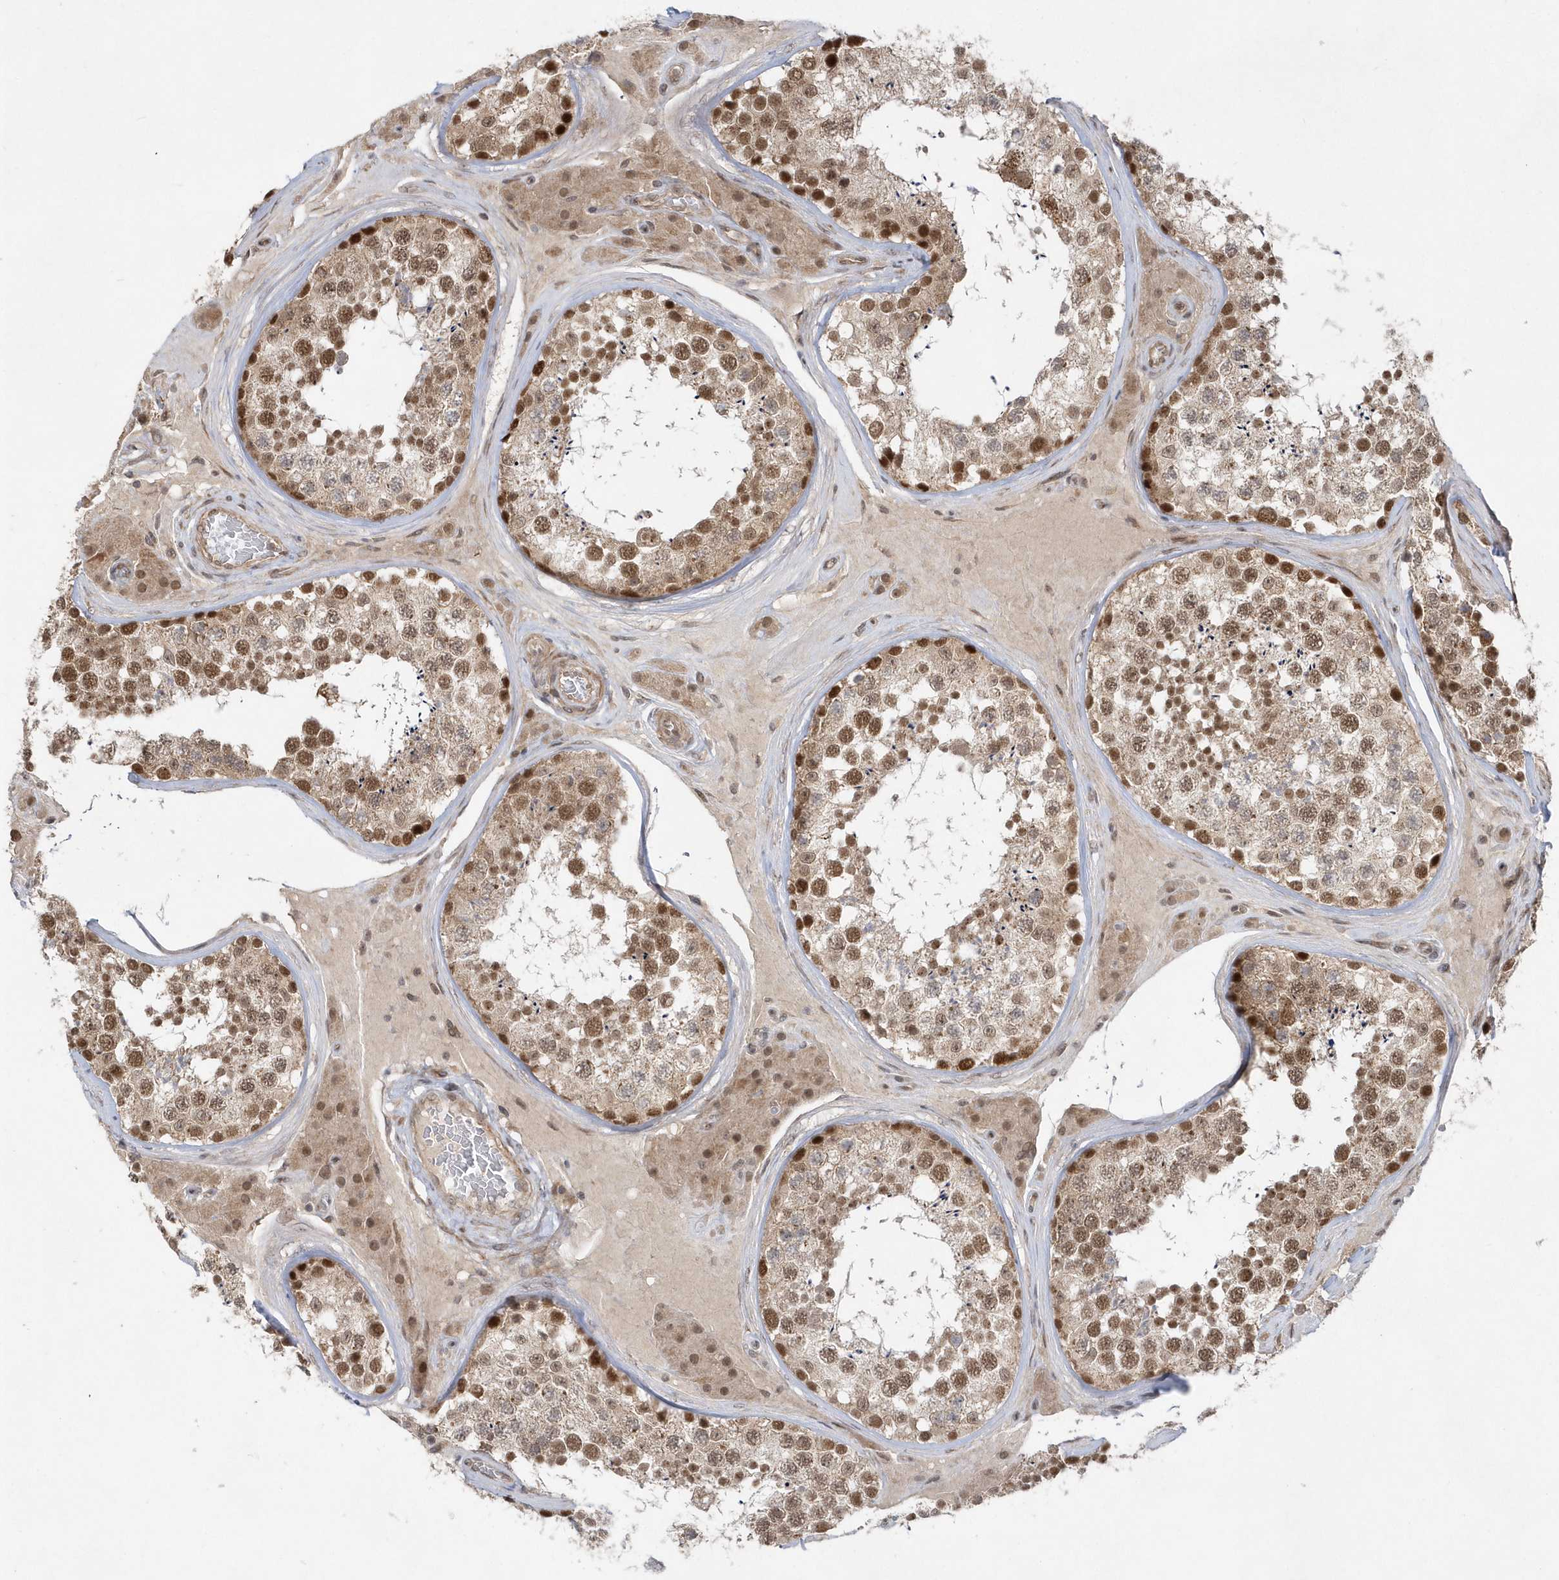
{"staining": {"intensity": "moderate", "quantity": ">75%", "location": "cytoplasmic/membranous,nuclear"}, "tissue": "testis", "cell_type": "Cells in seminiferous ducts", "image_type": "normal", "snomed": [{"axis": "morphology", "description": "Normal tissue, NOS"}, {"axis": "topography", "description": "Testis"}], "caption": "Immunohistochemistry (IHC) histopathology image of benign testis: human testis stained using immunohistochemistry shows medium levels of moderate protein expression localized specifically in the cytoplasmic/membranous,nuclear of cells in seminiferous ducts, appearing as a cytoplasmic/membranous,nuclear brown color.", "gene": "MXI1", "patient": {"sex": "male", "age": 46}}